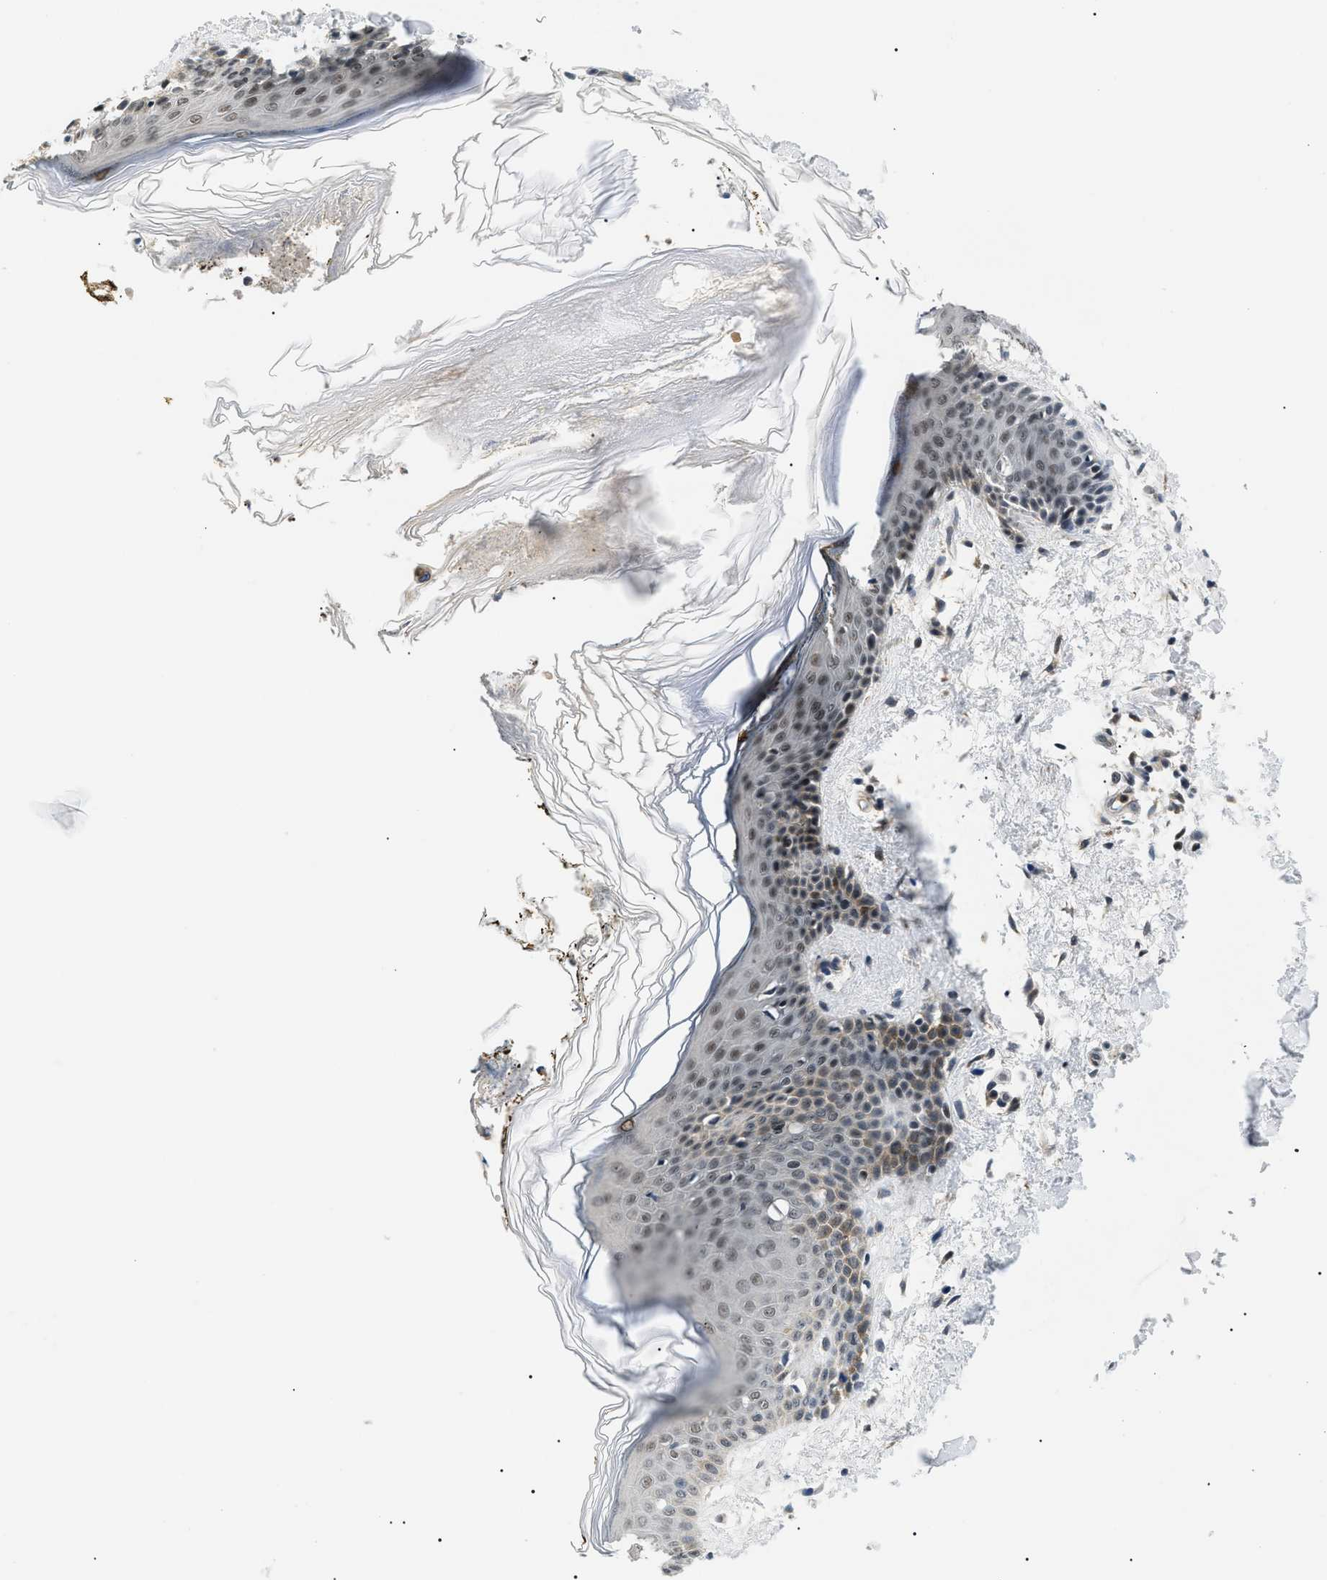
{"staining": {"intensity": "weak", "quantity": ">75%", "location": "cytoplasmic/membranous"}, "tissue": "skin", "cell_type": "Fibroblasts", "image_type": "normal", "snomed": [{"axis": "morphology", "description": "Normal tissue, NOS"}, {"axis": "topography", "description": "Skin"}], "caption": "Weak cytoplasmic/membranous staining is seen in approximately >75% of fibroblasts in normal skin. The protein of interest is shown in brown color, while the nuclei are stained blue.", "gene": "RBM15", "patient": {"sex": "male", "age": 53}}